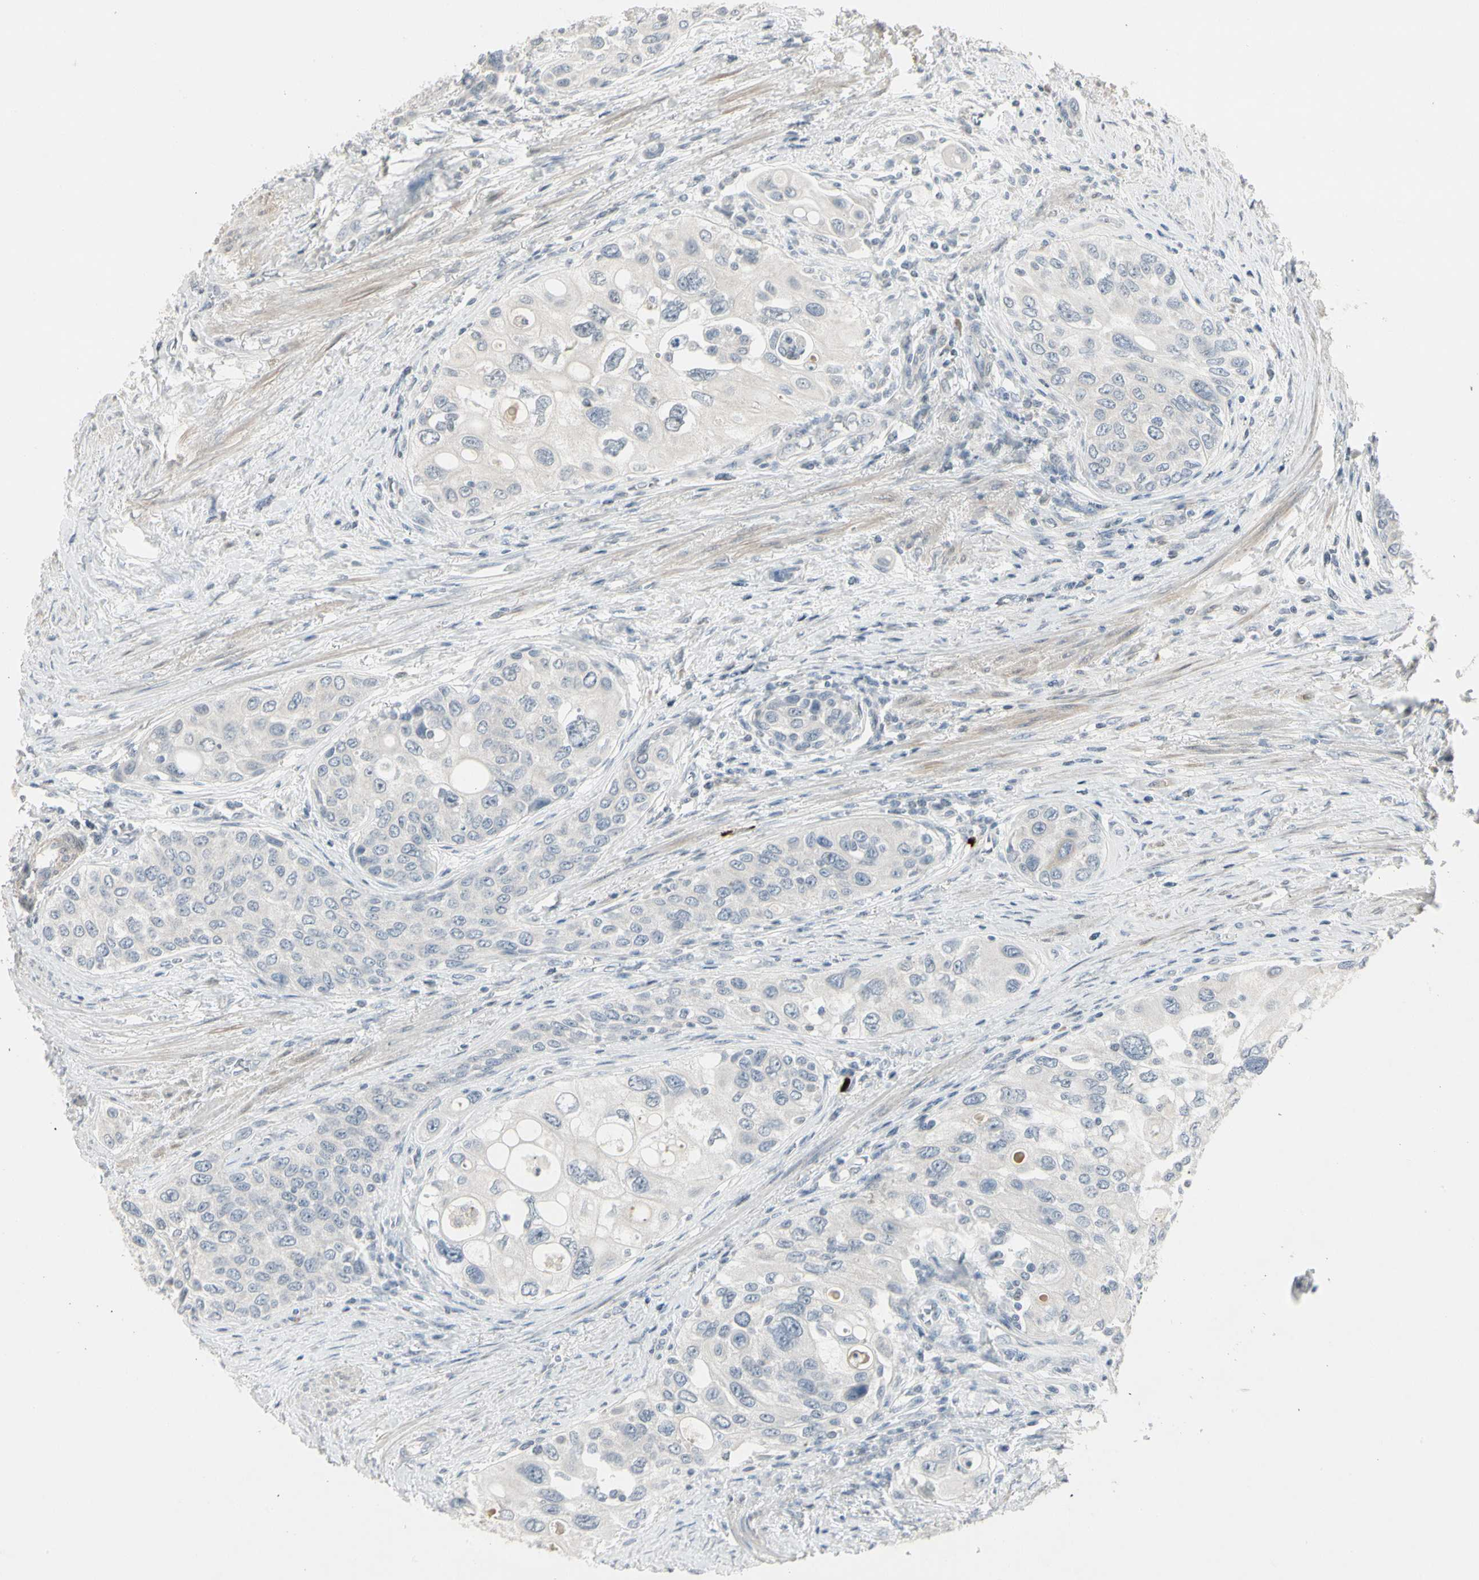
{"staining": {"intensity": "negative", "quantity": "none", "location": "none"}, "tissue": "urothelial cancer", "cell_type": "Tumor cells", "image_type": "cancer", "snomed": [{"axis": "morphology", "description": "Urothelial carcinoma, High grade"}, {"axis": "topography", "description": "Urinary bladder"}], "caption": "Human urothelial cancer stained for a protein using IHC displays no staining in tumor cells.", "gene": "DMPK", "patient": {"sex": "female", "age": 56}}